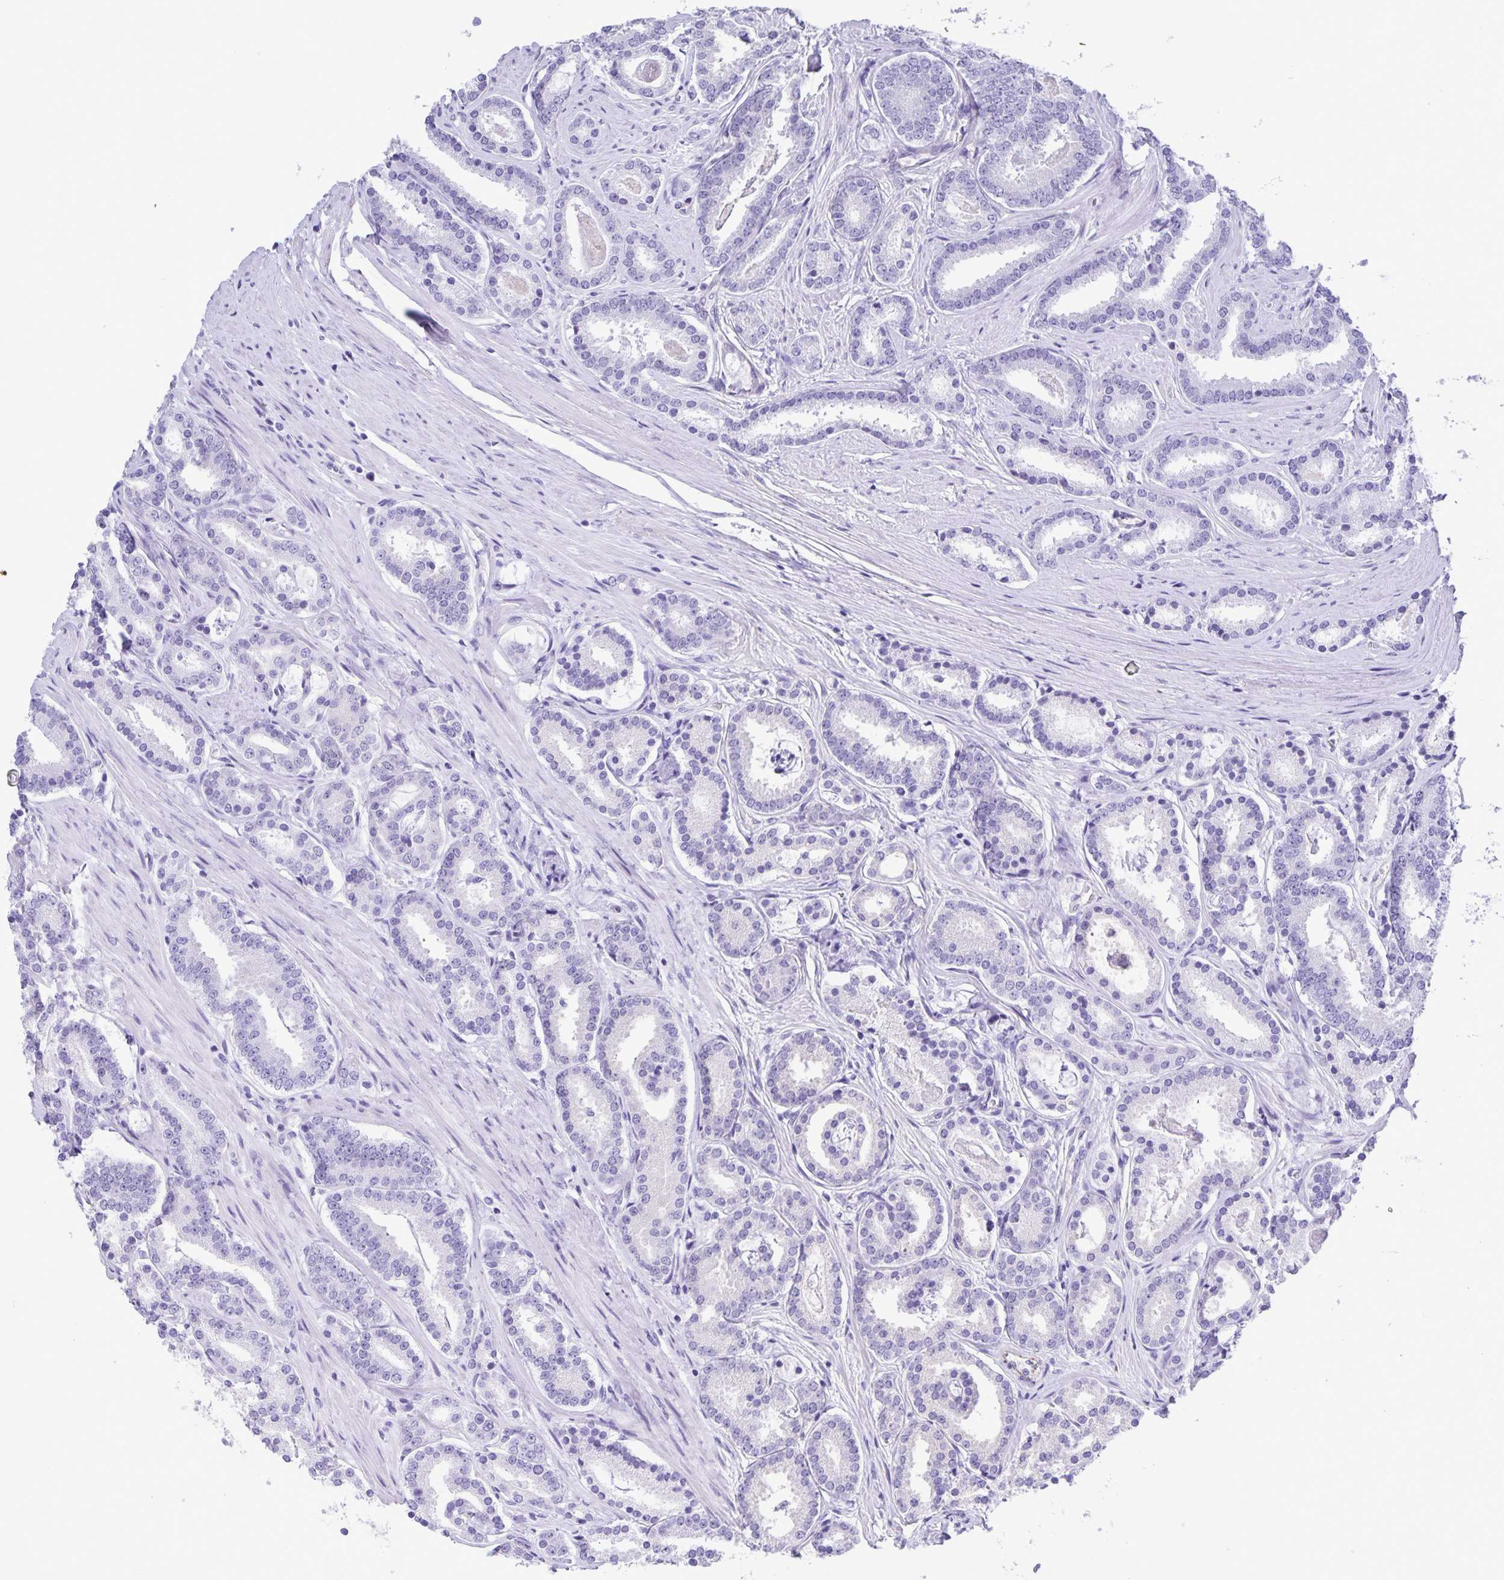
{"staining": {"intensity": "negative", "quantity": "none", "location": "none"}, "tissue": "prostate cancer", "cell_type": "Tumor cells", "image_type": "cancer", "snomed": [{"axis": "morphology", "description": "Adenocarcinoma, High grade"}, {"axis": "topography", "description": "Prostate"}], "caption": "The micrograph shows no staining of tumor cells in high-grade adenocarcinoma (prostate). Brightfield microscopy of immunohistochemistry (IHC) stained with DAB (3,3'-diaminobenzidine) (brown) and hematoxylin (blue), captured at high magnification.", "gene": "UBQLN3", "patient": {"sex": "male", "age": 63}}